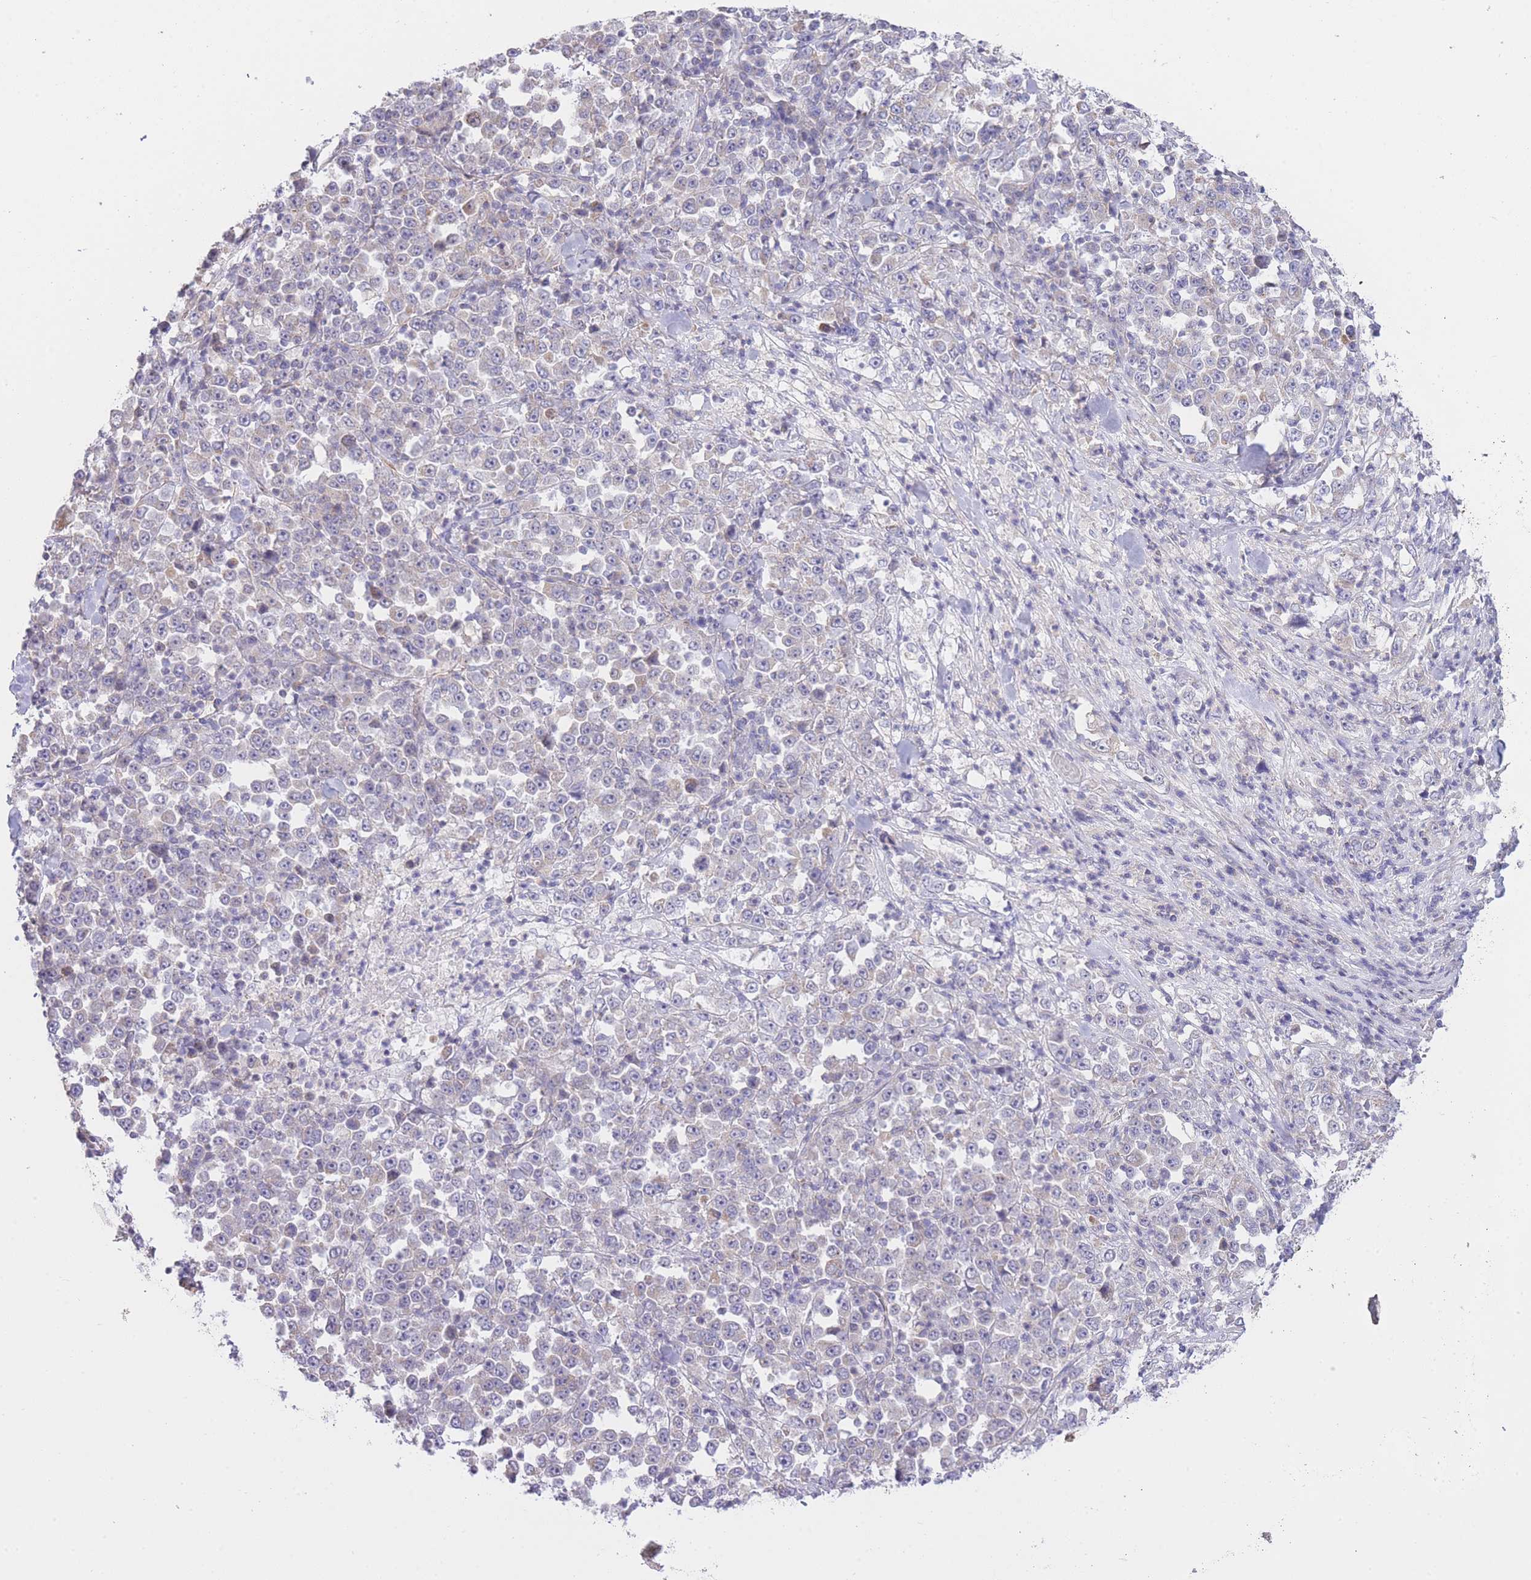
{"staining": {"intensity": "negative", "quantity": "none", "location": "none"}, "tissue": "stomach cancer", "cell_type": "Tumor cells", "image_type": "cancer", "snomed": [{"axis": "morphology", "description": "Normal tissue, NOS"}, {"axis": "morphology", "description": "Adenocarcinoma, NOS"}, {"axis": "topography", "description": "Stomach, upper"}, {"axis": "topography", "description": "Stomach"}], "caption": "A photomicrograph of stomach cancer stained for a protein displays no brown staining in tumor cells.", "gene": "CTBP1", "patient": {"sex": "male", "age": 59}}